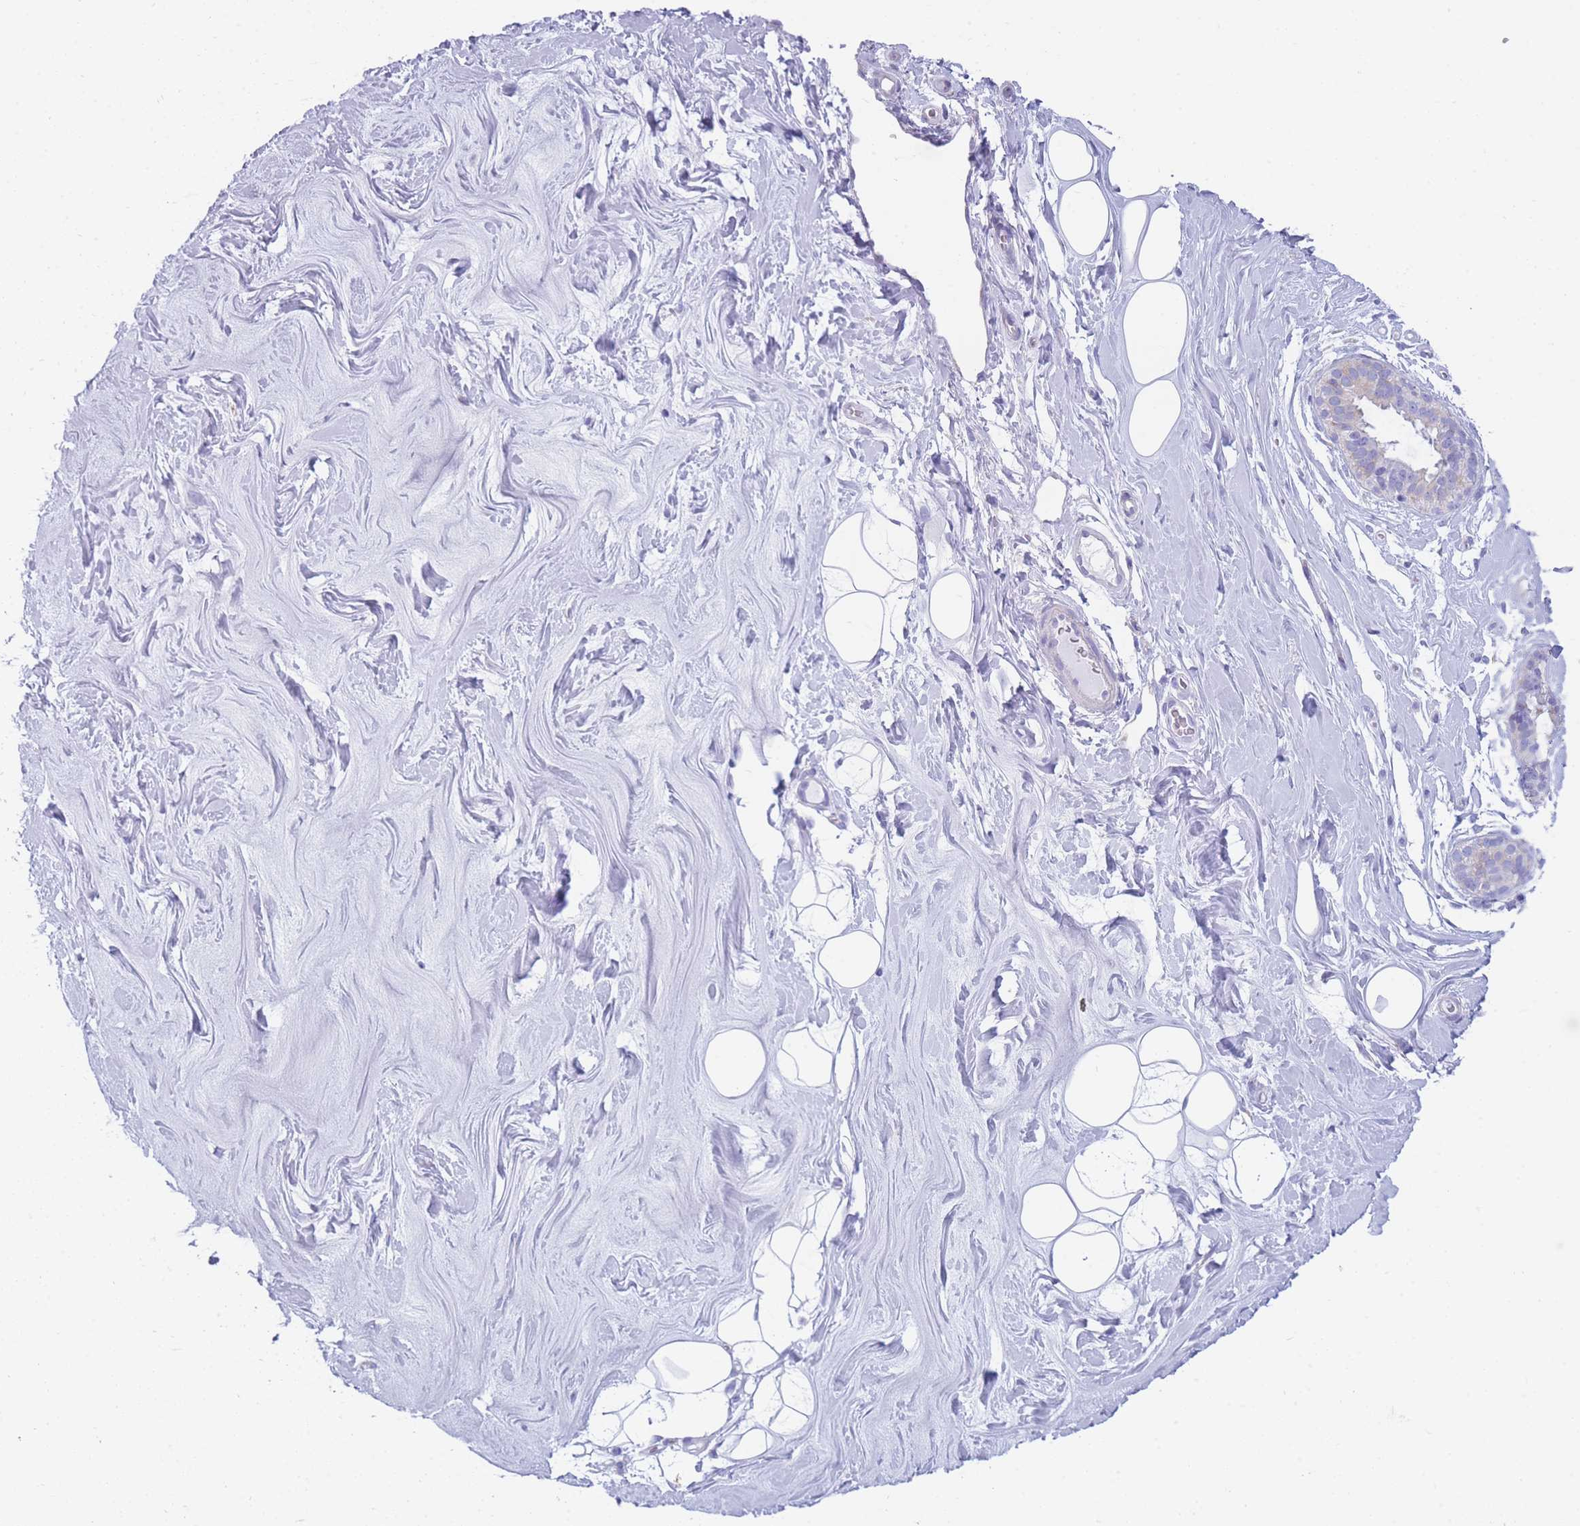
{"staining": {"intensity": "negative", "quantity": "none", "location": "none"}, "tissue": "adipose tissue", "cell_type": "Adipocytes", "image_type": "normal", "snomed": [{"axis": "morphology", "description": "Normal tissue, NOS"}, {"axis": "topography", "description": "Breast"}], "caption": "An IHC image of normal adipose tissue is shown. There is no staining in adipocytes of adipose tissue. (DAB immunohistochemistry (IHC), high magnification).", "gene": "XKR8", "patient": {"sex": "female", "age": 26}}